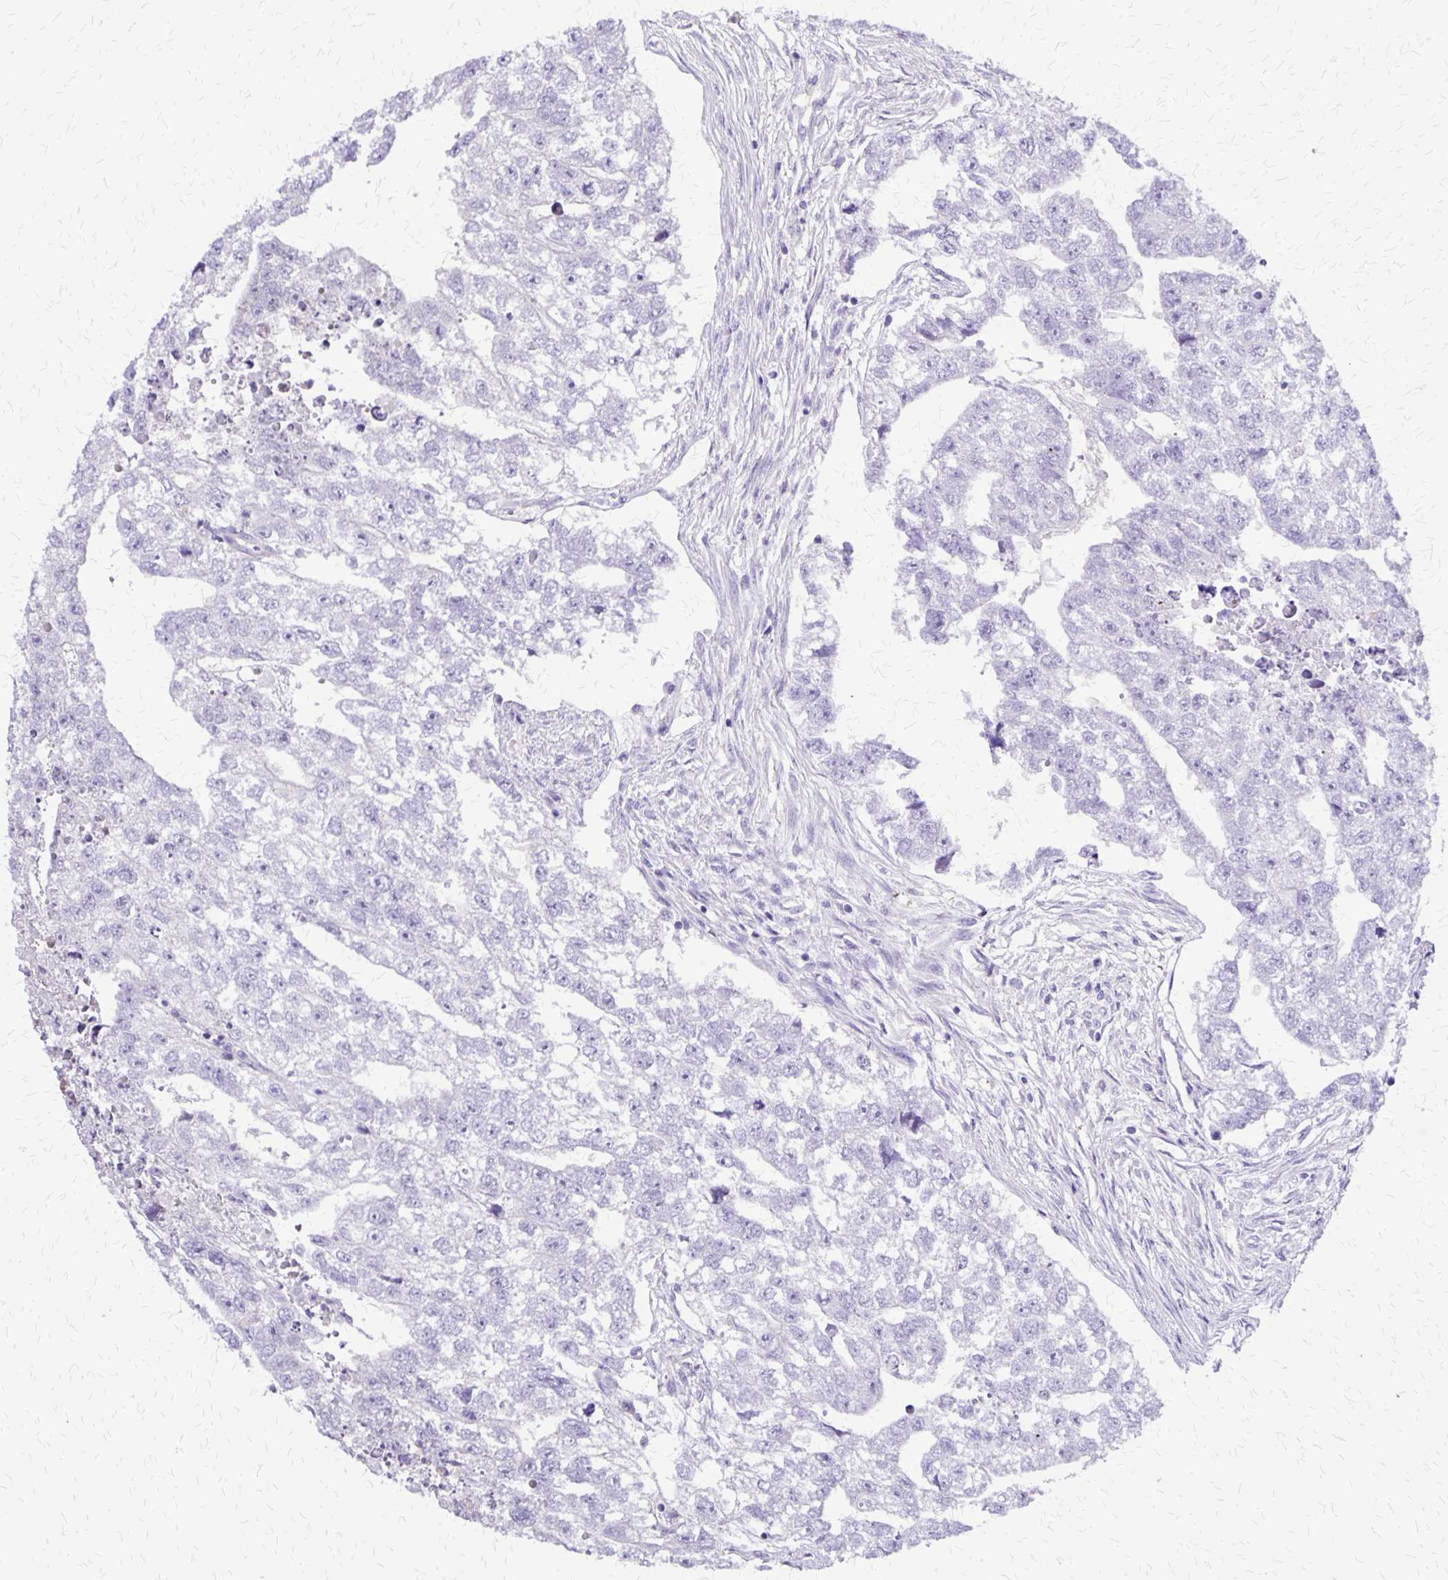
{"staining": {"intensity": "negative", "quantity": "none", "location": "none"}, "tissue": "testis cancer", "cell_type": "Tumor cells", "image_type": "cancer", "snomed": [{"axis": "morphology", "description": "Carcinoma, Embryonal, NOS"}, {"axis": "morphology", "description": "Teratoma, malignant, NOS"}, {"axis": "topography", "description": "Testis"}], "caption": "DAB (3,3'-diaminobenzidine) immunohistochemical staining of testis cancer demonstrates no significant positivity in tumor cells.", "gene": "SI", "patient": {"sex": "male", "age": 44}}